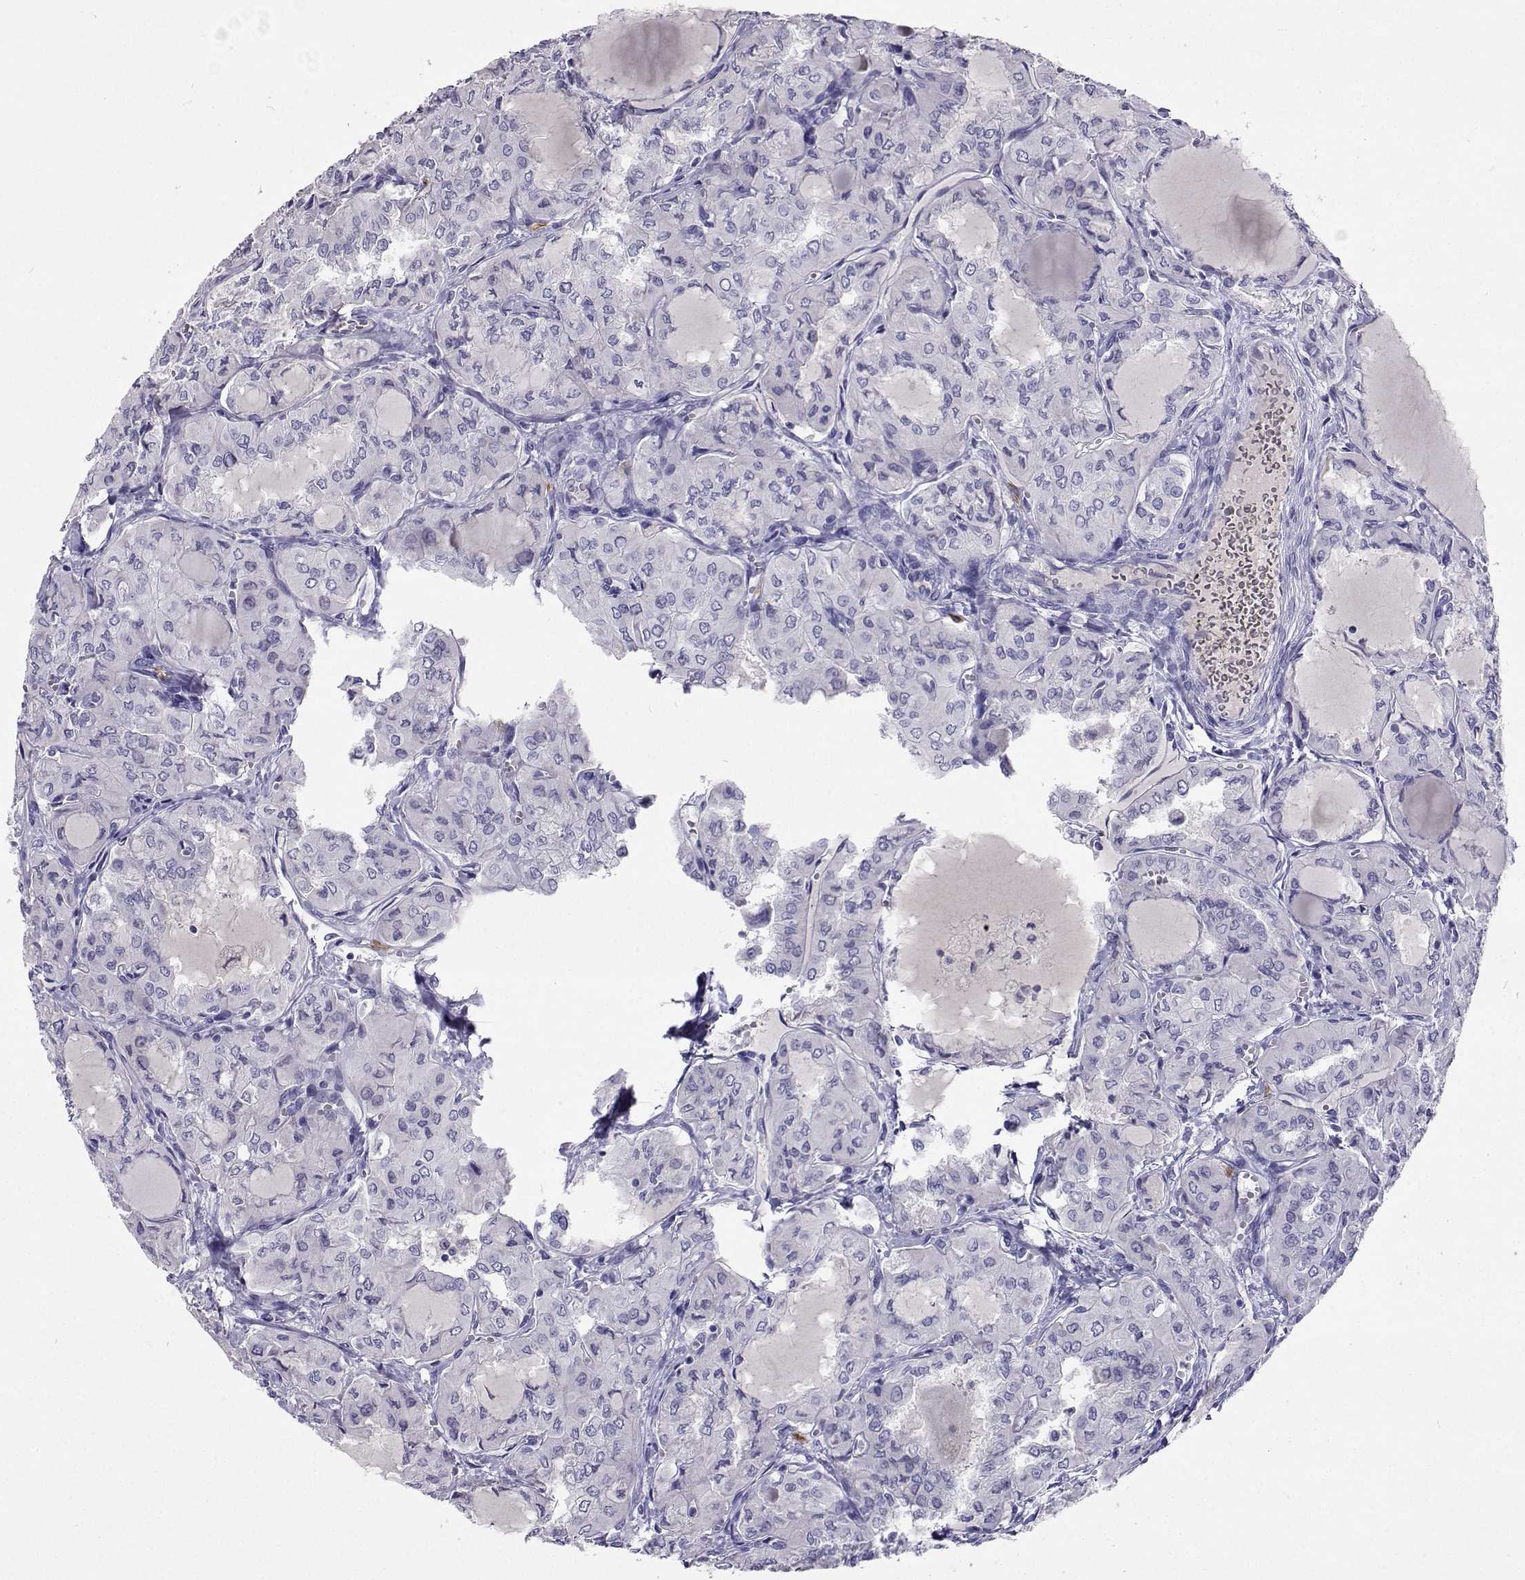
{"staining": {"intensity": "negative", "quantity": "none", "location": "none"}, "tissue": "thyroid cancer", "cell_type": "Tumor cells", "image_type": "cancer", "snomed": [{"axis": "morphology", "description": "Papillary adenocarcinoma, NOS"}, {"axis": "topography", "description": "Thyroid gland"}], "caption": "DAB (3,3'-diaminobenzidine) immunohistochemical staining of papillary adenocarcinoma (thyroid) displays no significant staining in tumor cells.", "gene": "CFAP44", "patient": {"sex": "male", "age": 20}}